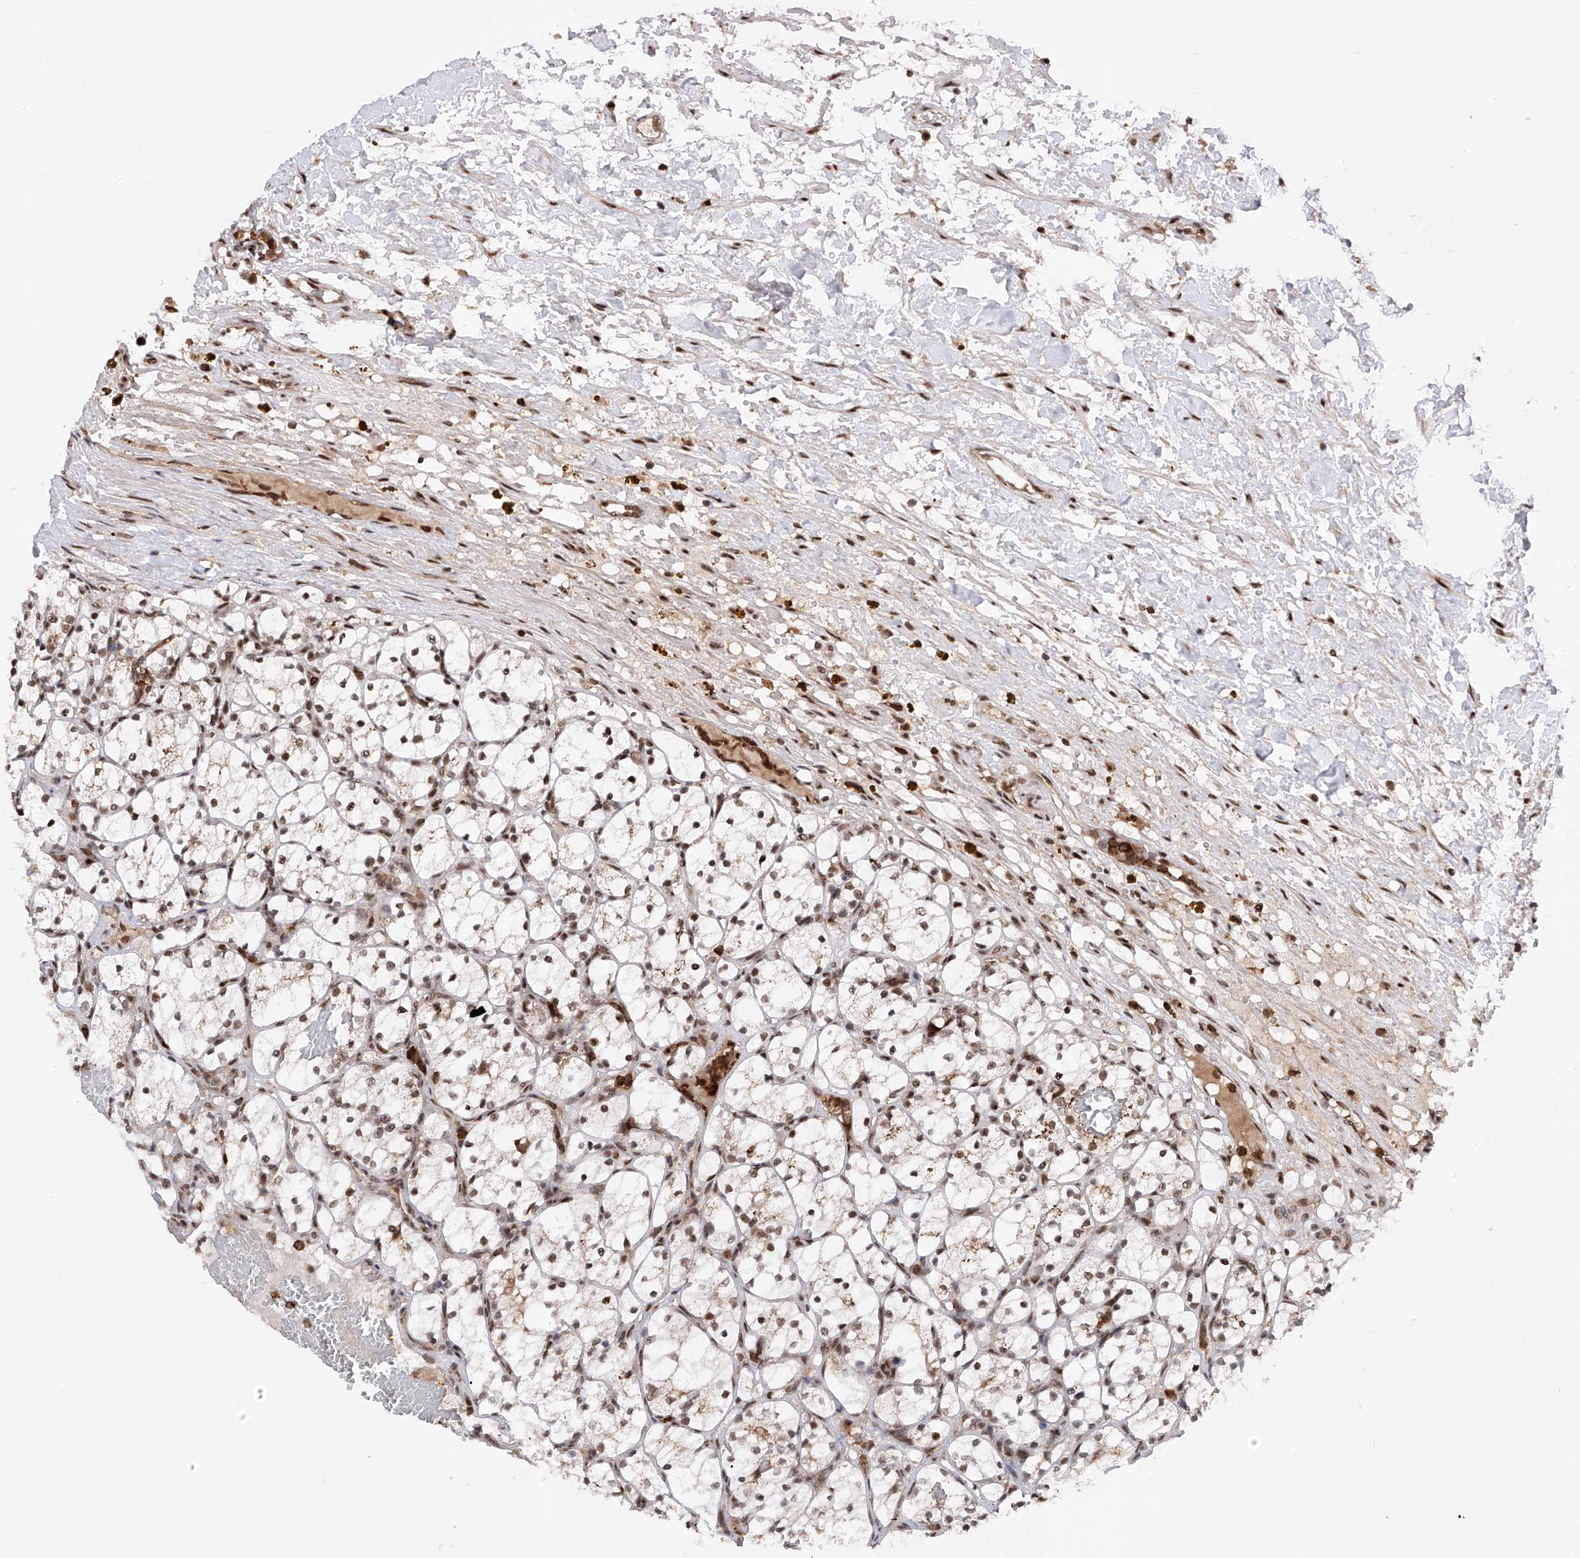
{"staining": {"intensity": "moderate", "quantity": "<25%", "location": "nuclear"}, "tissue": "renal cancer", "cell_type": "Tumor cells", "image_type": "cancer", "snomed": [{"axis": "morphology", "description": "Adenocarcinoma, NOS"}, {"axis": "topography", "description": "Kidney"}], "caption": "Protein expression analysis of human renal cancer (adenocarcinoma) reveals moderate nuclear staining in approximately <25% of tumor cells.", "gene": "ZNF280D", "patient": {"sex": "female", "age": 69}}